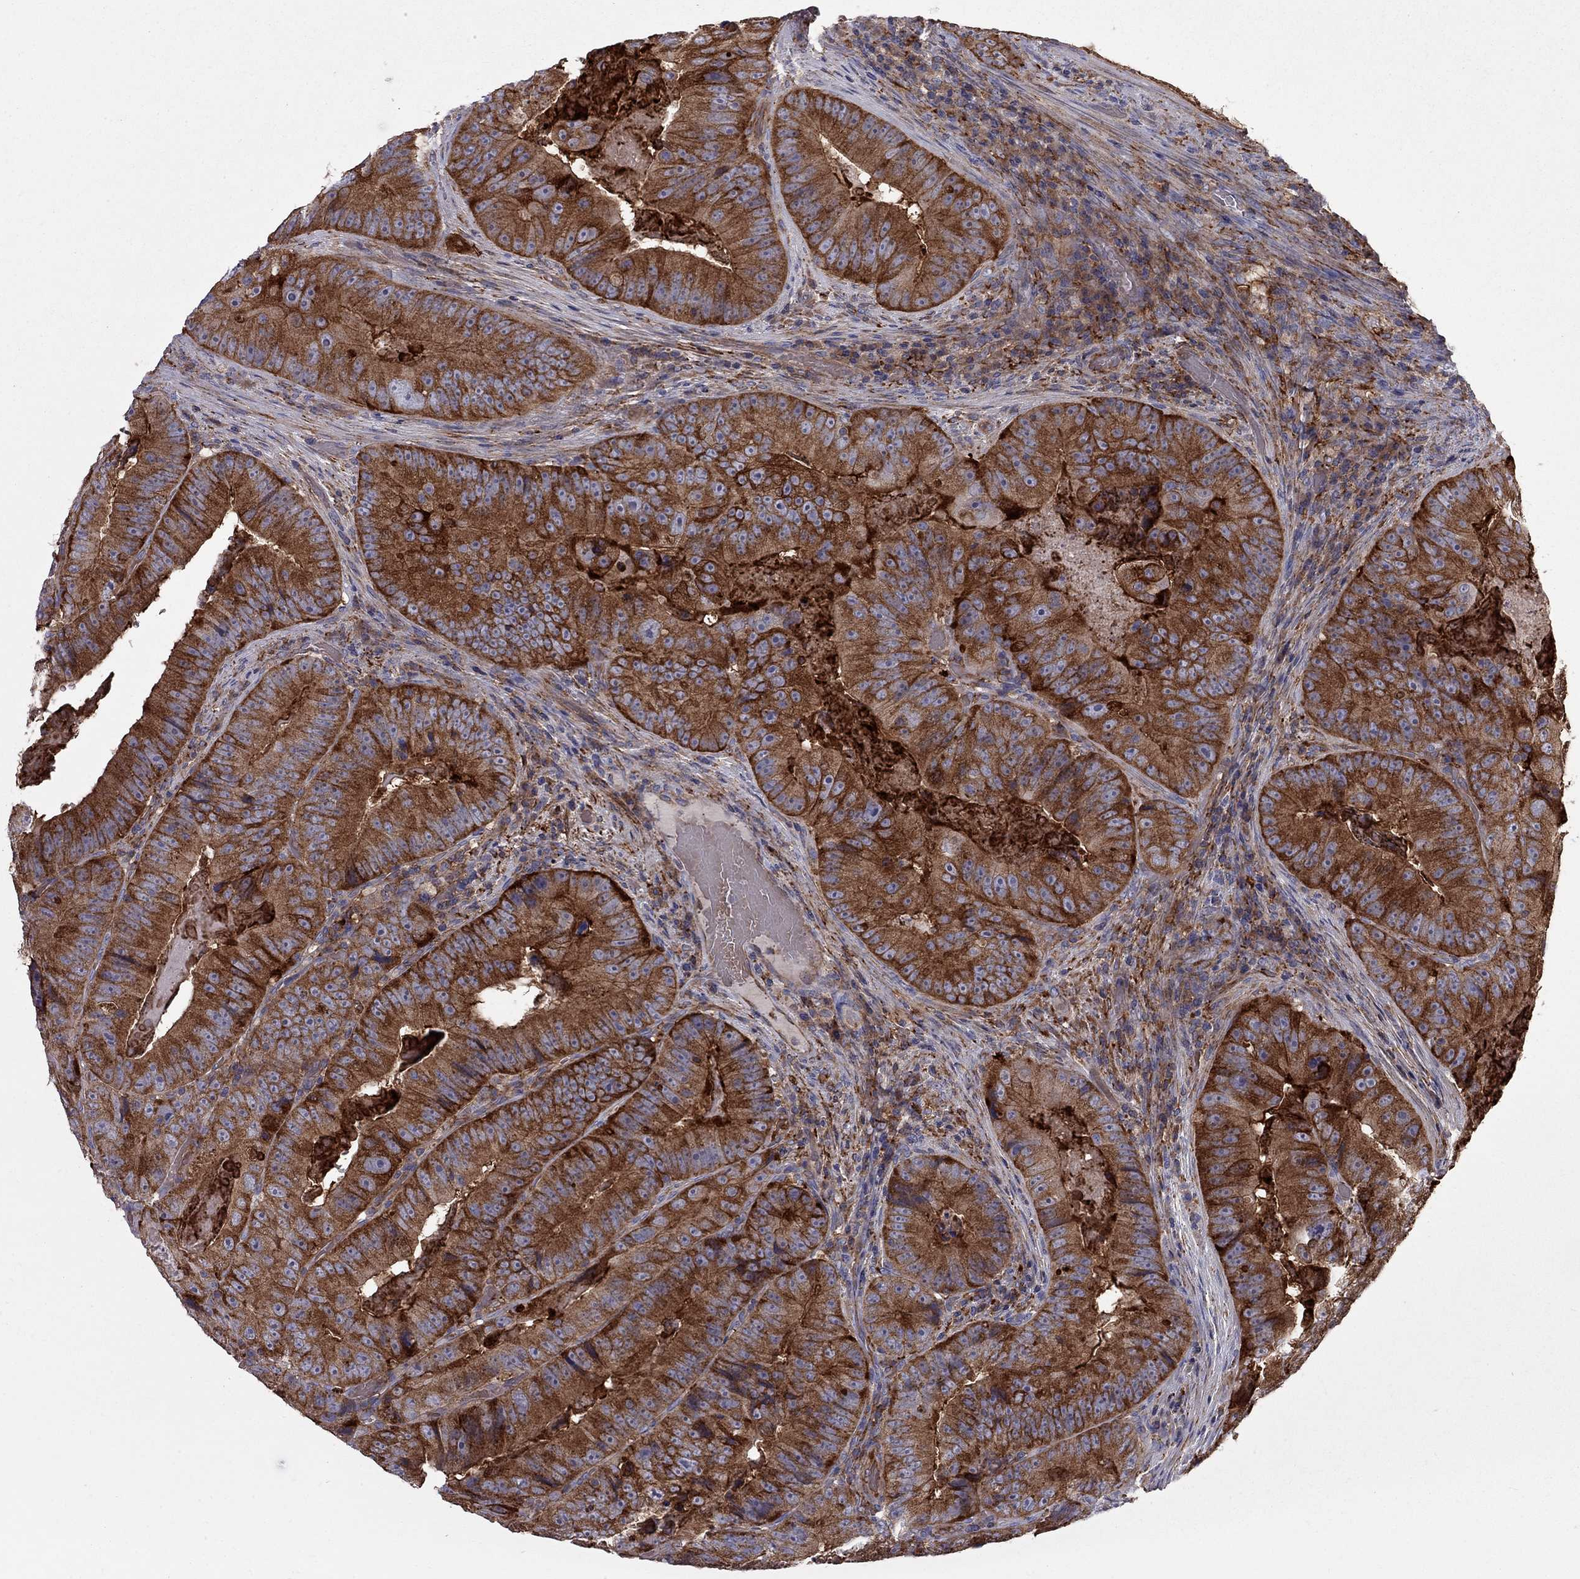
{"staining": {"intensity": "strong", "quantity": ">75%", "location": "cytoplasmic/membranous"}, "tissue": "colorectal cancer", "cell_type": "Tumor cells", "image_type": "cancer", "snomed": [{"axis": "morphology", "description": "Adenocarcinoma, NOS"}, {"axis": "topography", "description": "Colon"}], "caption": "Colorectal adenocarcinoma was stained to show a protein in brown. There is high levels of strong cytoplasmic/membranous expression in approximately >75% of tumor cells.", "gene": "EIF4E3", "patient": {"sex": "female", "age": 86}}